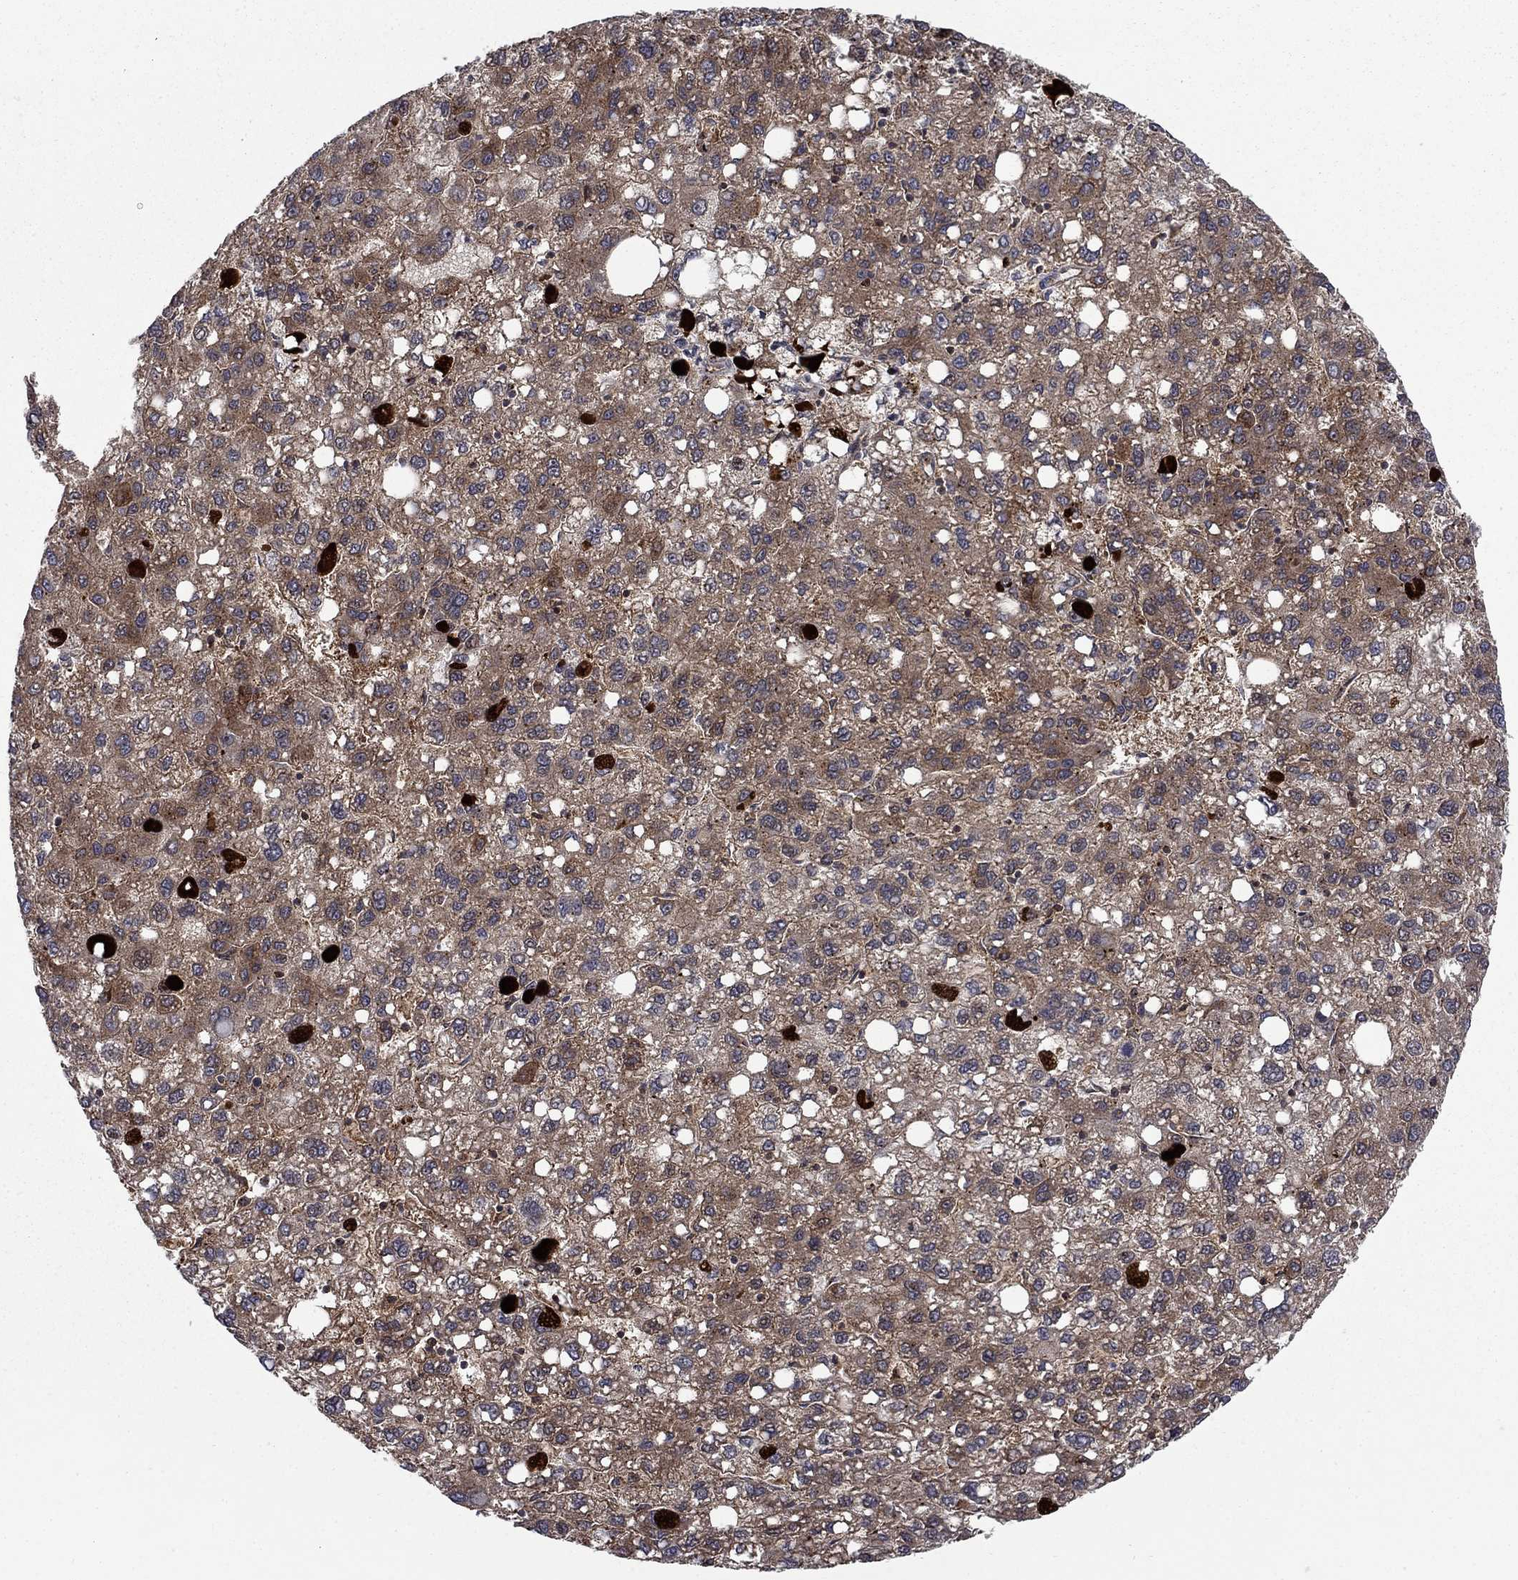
{"staining": {"intensity": "moderate", "quantity": ">75%", "location": "cytoplasmic/membranous"}, "tissue": "liver cancer", "cell_type": "Tumor cells", "image_type": "cancer", "snomed": [{"axis": "morphology", "description": "Carcinoma, Hepatocellular, NOS"}, {"axis": "topography", "description": "Liver"}], "caption": "Hepatocellular carcinoma (liver) was stained to show a protein in brown. There is medium levels of moderate cytoplasmic/membranous expression in about >75% of tumor cells.", "gene": "IFI35", "patient": {"sex": "female", "age": 82}}